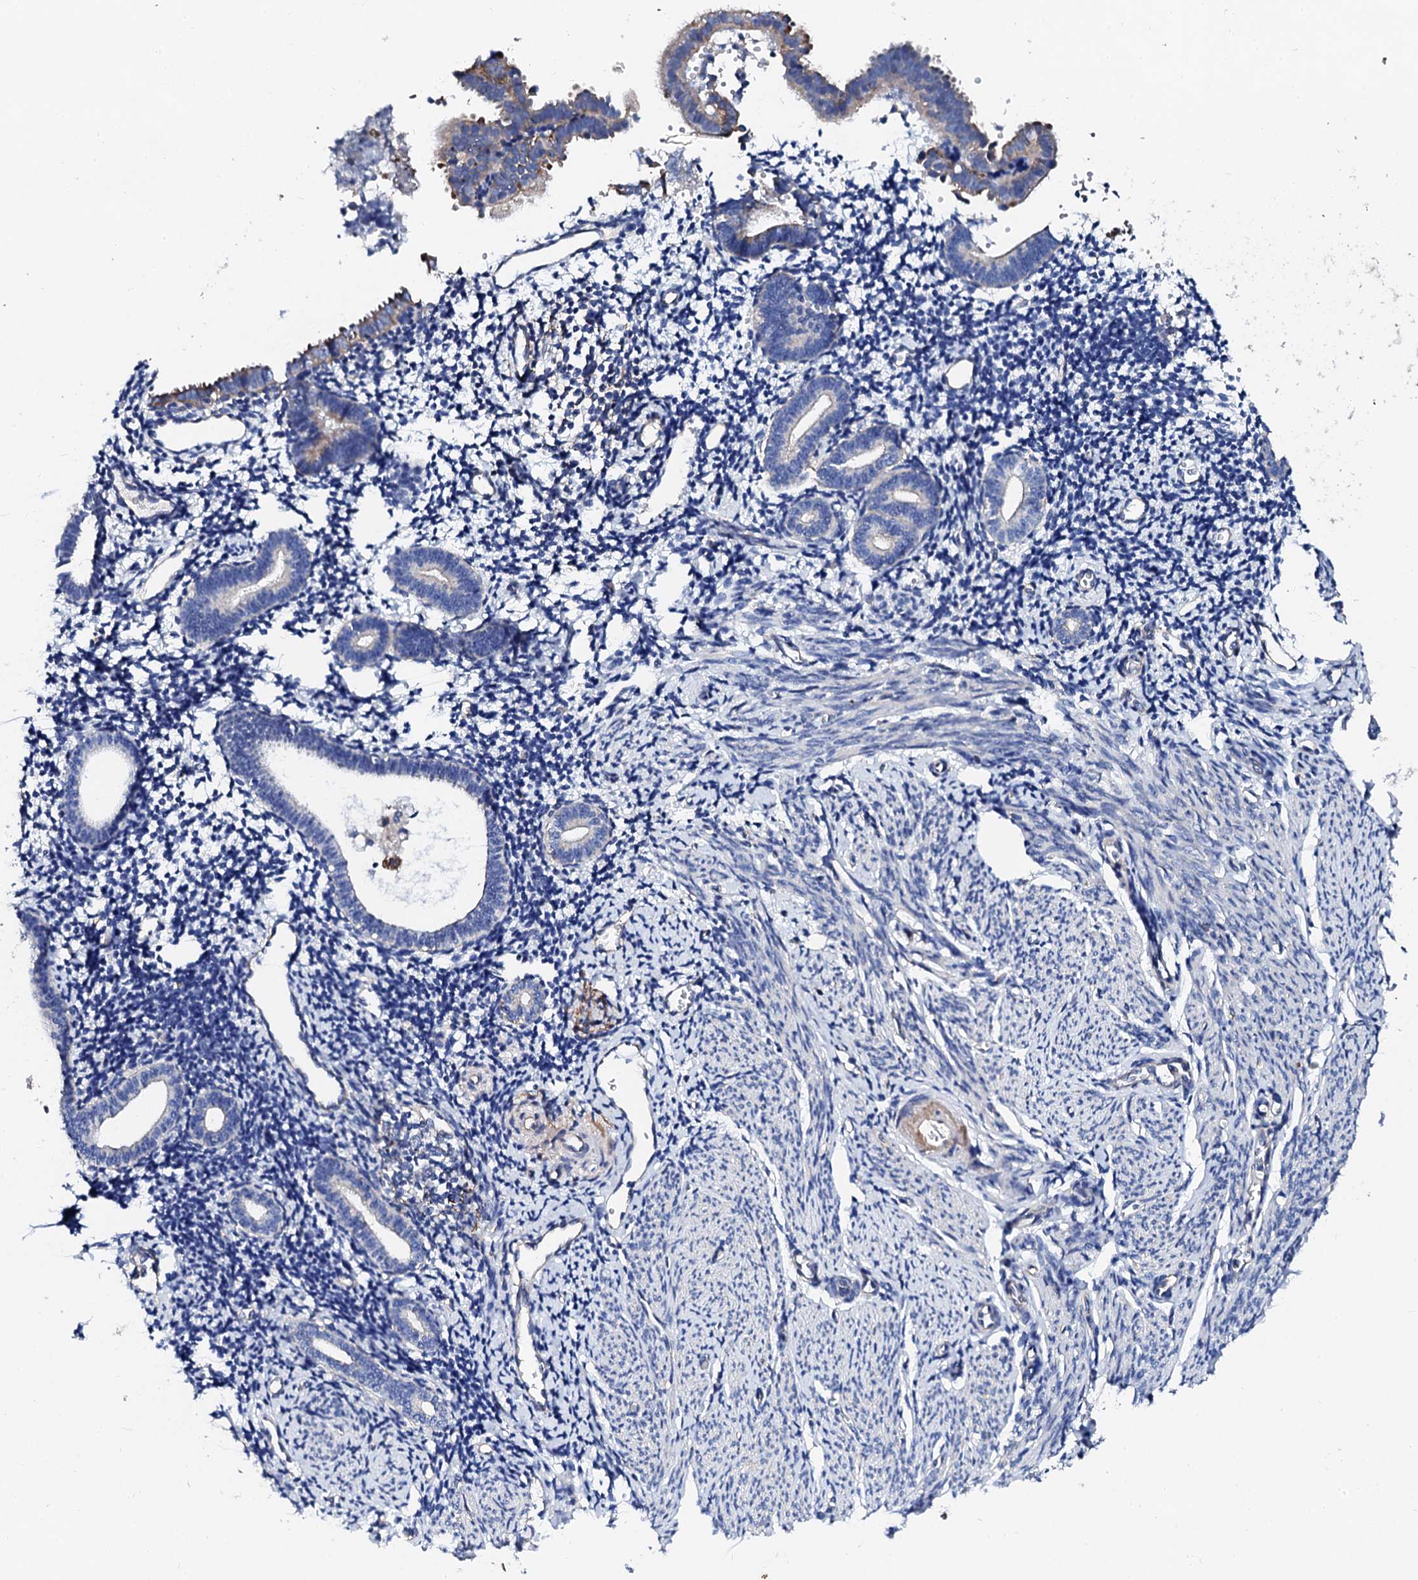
{"staining": {"intensity": "negative", "quantity": "none", "location": "none"}, "tissue": "endometrium", "cell_type": "Cells in endometrial stroma", "image_type": "normal", "snomed": [{"axis": "morphology", "description": "Normal tissue, NOS"}, {"axis": "topography", "description": "Endometrium"}], "caption": "A photomicrograph of human endometrium is negative for staining in cells in endometrial stroma. Brightfield microscopy of IHC stained with DAB (brown) and hematoxylin (blue), captured at high magnification.", "gene": "KLHL32", "patient": {"sex": "female", "age": 56}}